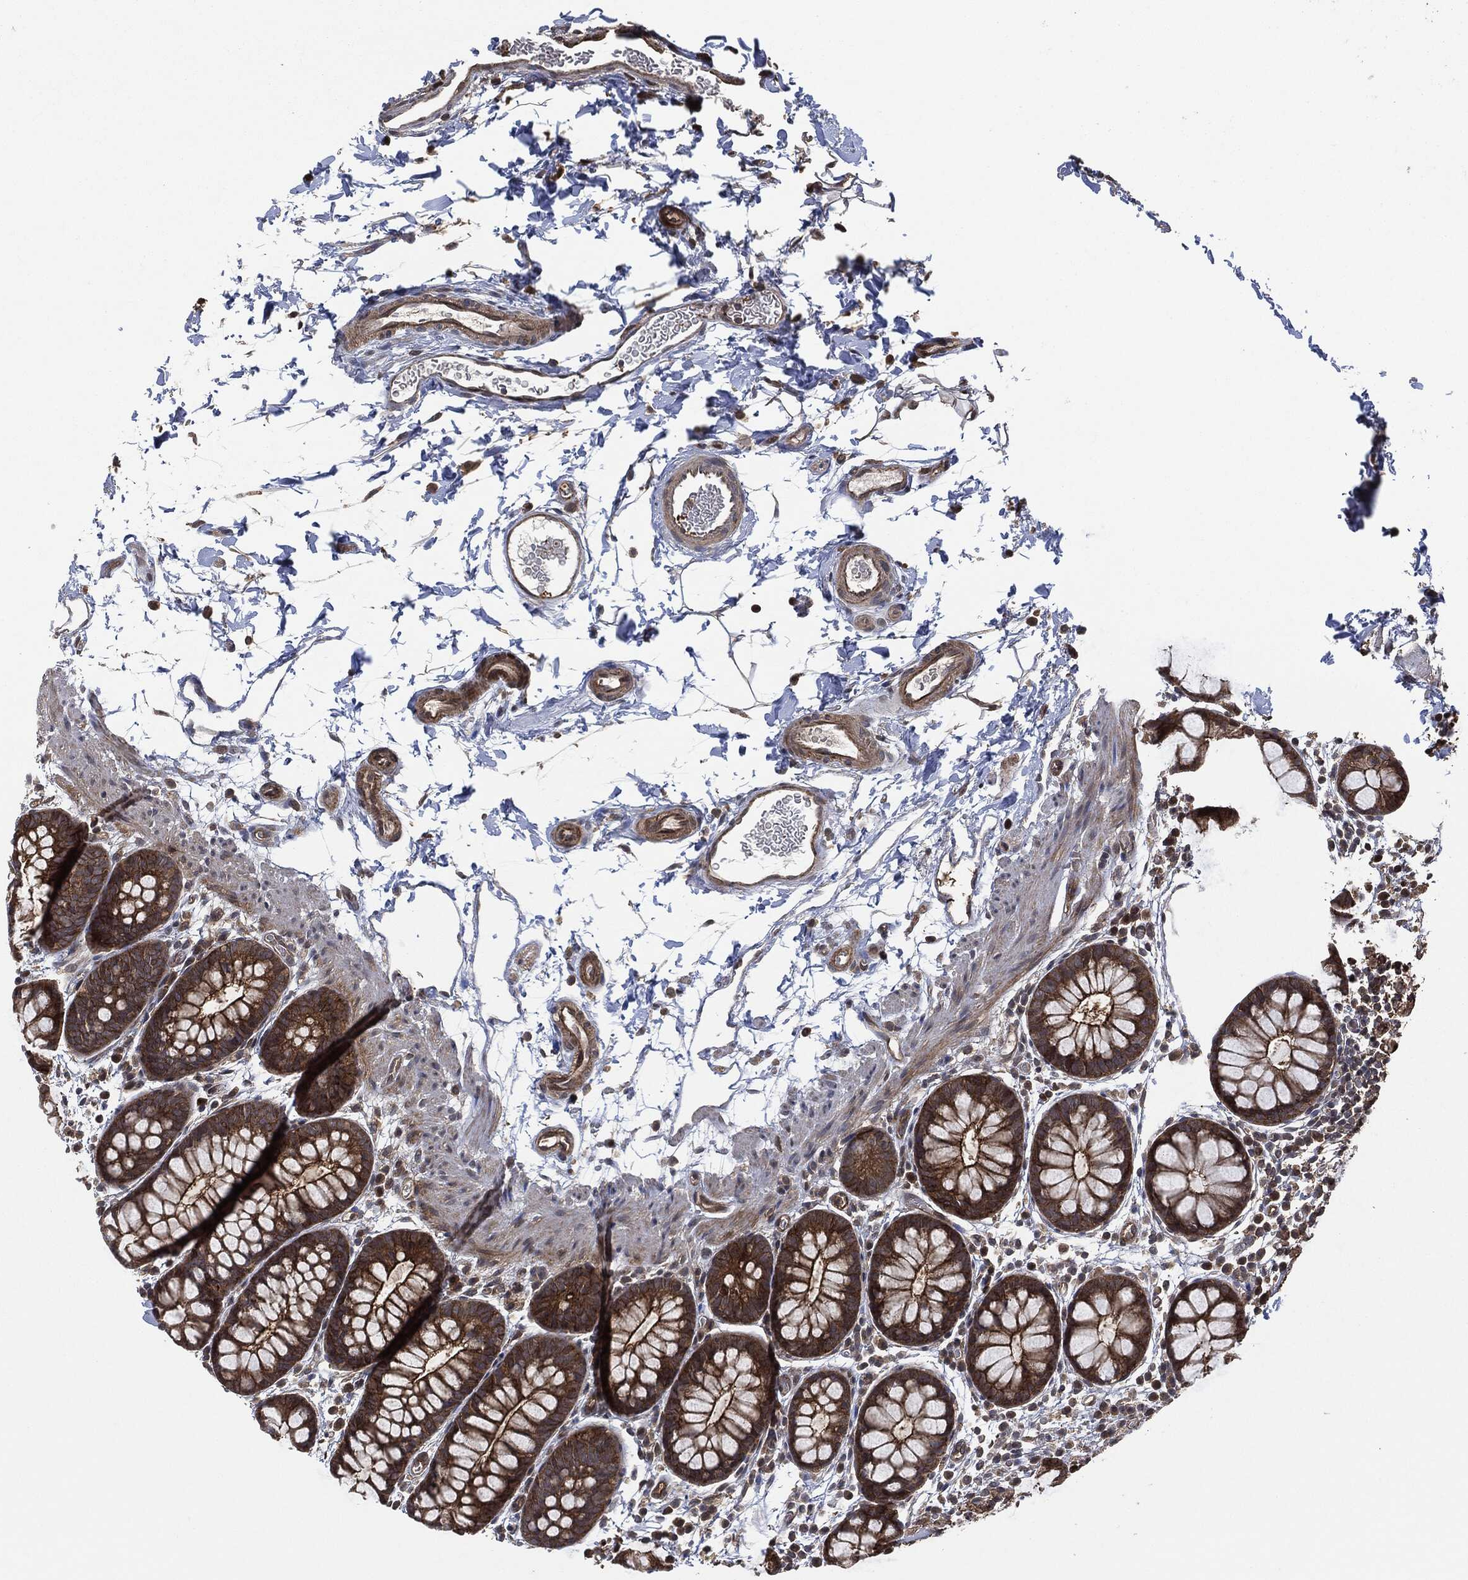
{"staining": {"intensity": "strong", "quantity": "25%-75%", "location": "cytoplasmic/membranous"}, "tissue": "rectum", "cell_type": "Glandular cells", "image_type": "normal", "snomed": [{"axis": "morphology", "description": "Normal tissue, NOS"}, {"axis": "topography", "description": "Rectum"}], "caption": "The histopathology image exhibits staining of unremarkable rectum, revealing strong cytoplasmic/membranous protein positivity (brown color) within glandular cells. The protein of interest is shown in brown color, while the nuclei are stained blue.", "gene": "TPT1", "patient": {"sex": "male", "age": 57}}